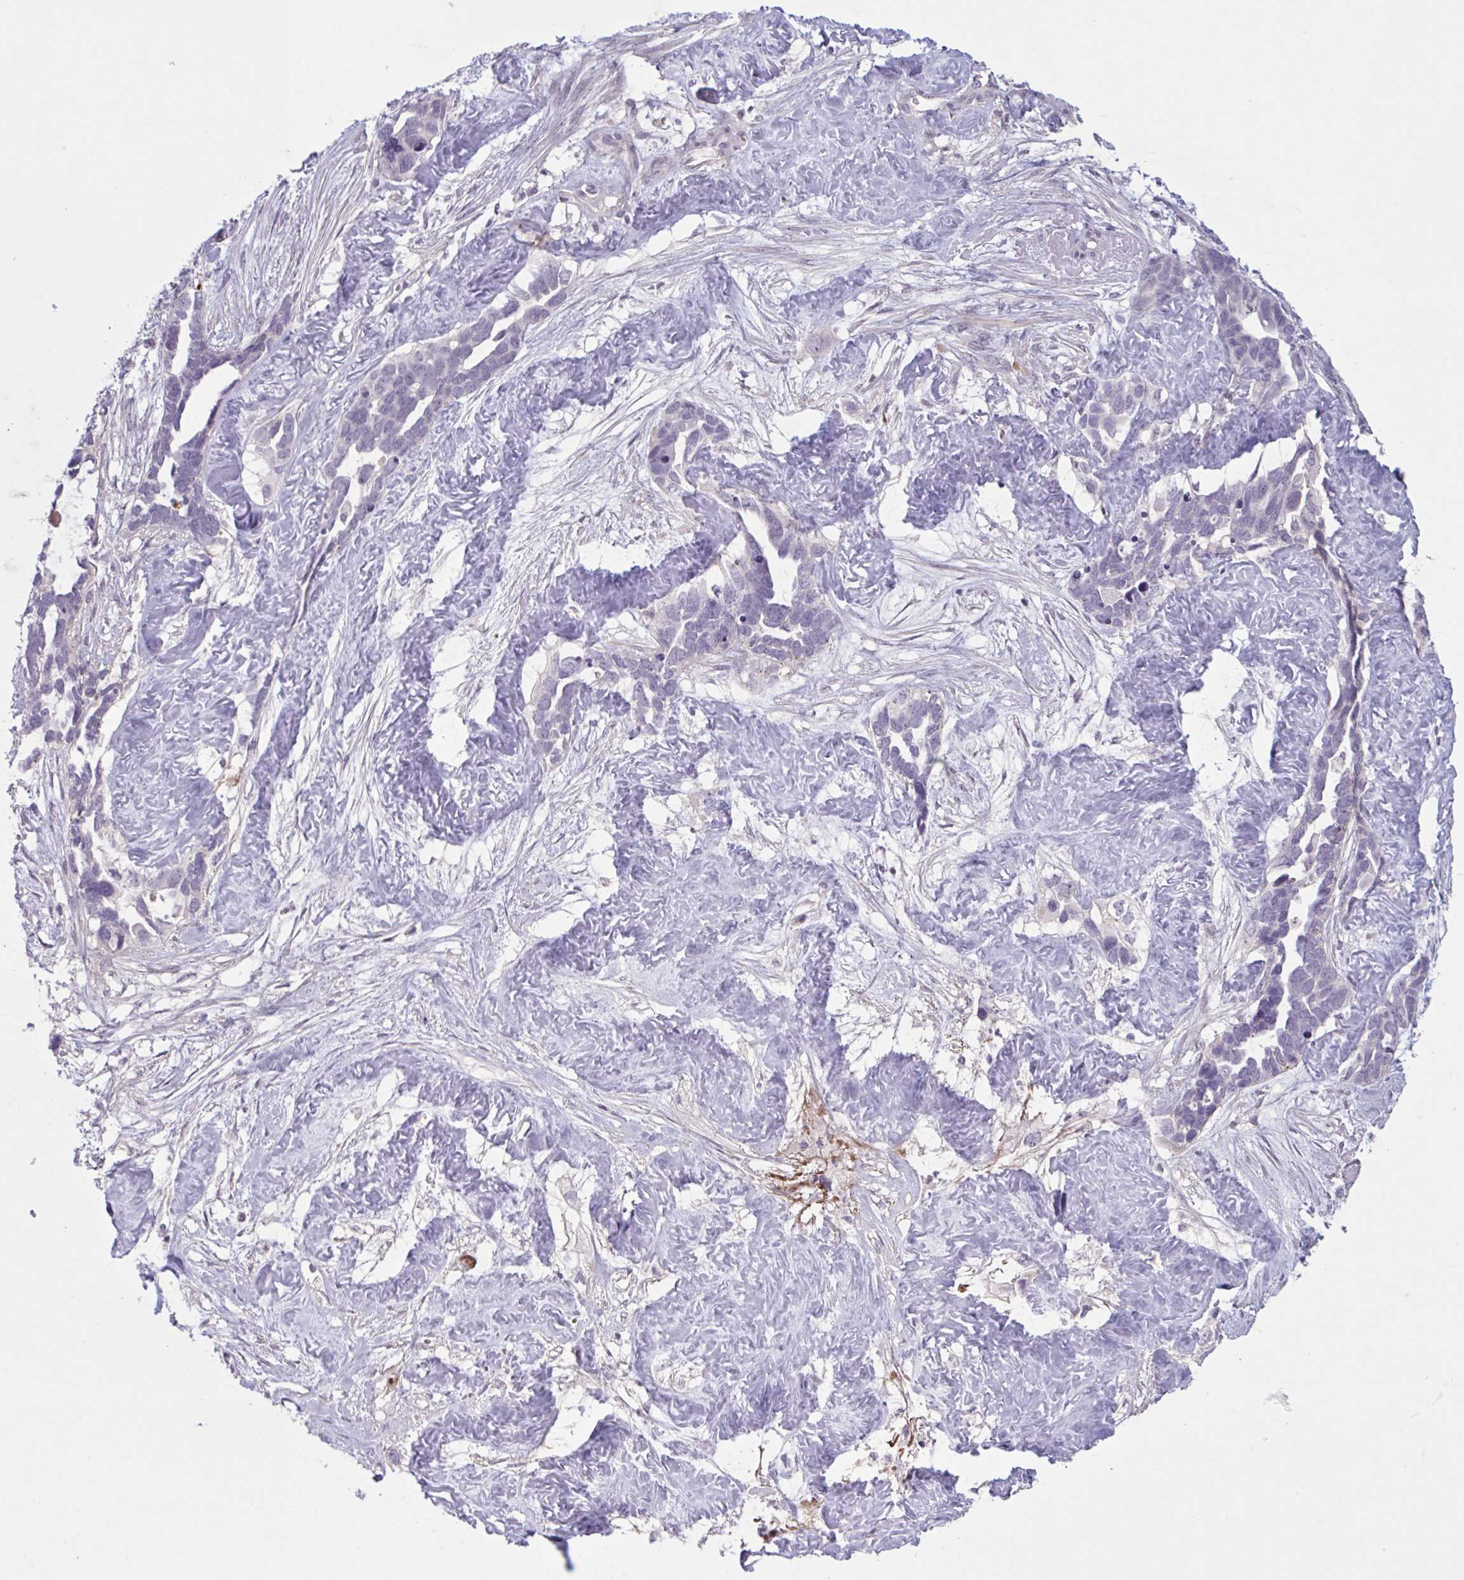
{"staining": {"intensity": "negative", "quantity": "none", "location": "none"}, "tissue": "ovarian cancer", "cell_type": "Tumor cells", "image_type": "cancer", "snomed": [{"axis": "morphology", "description": "Cystadenocarcinoma, serous, NOS"}, {"axis": "topography", "description": "Ovary"}], "caption": "This micrograph is of serous cystadenocarcinoma (ovarian) stained with IHC to label a protein in brown with the nuclei are counter-stained blue. There is no positivity in tumor cells.", "gene": "RFPL4B", "patient": {"sex": "female", "age": 54}}